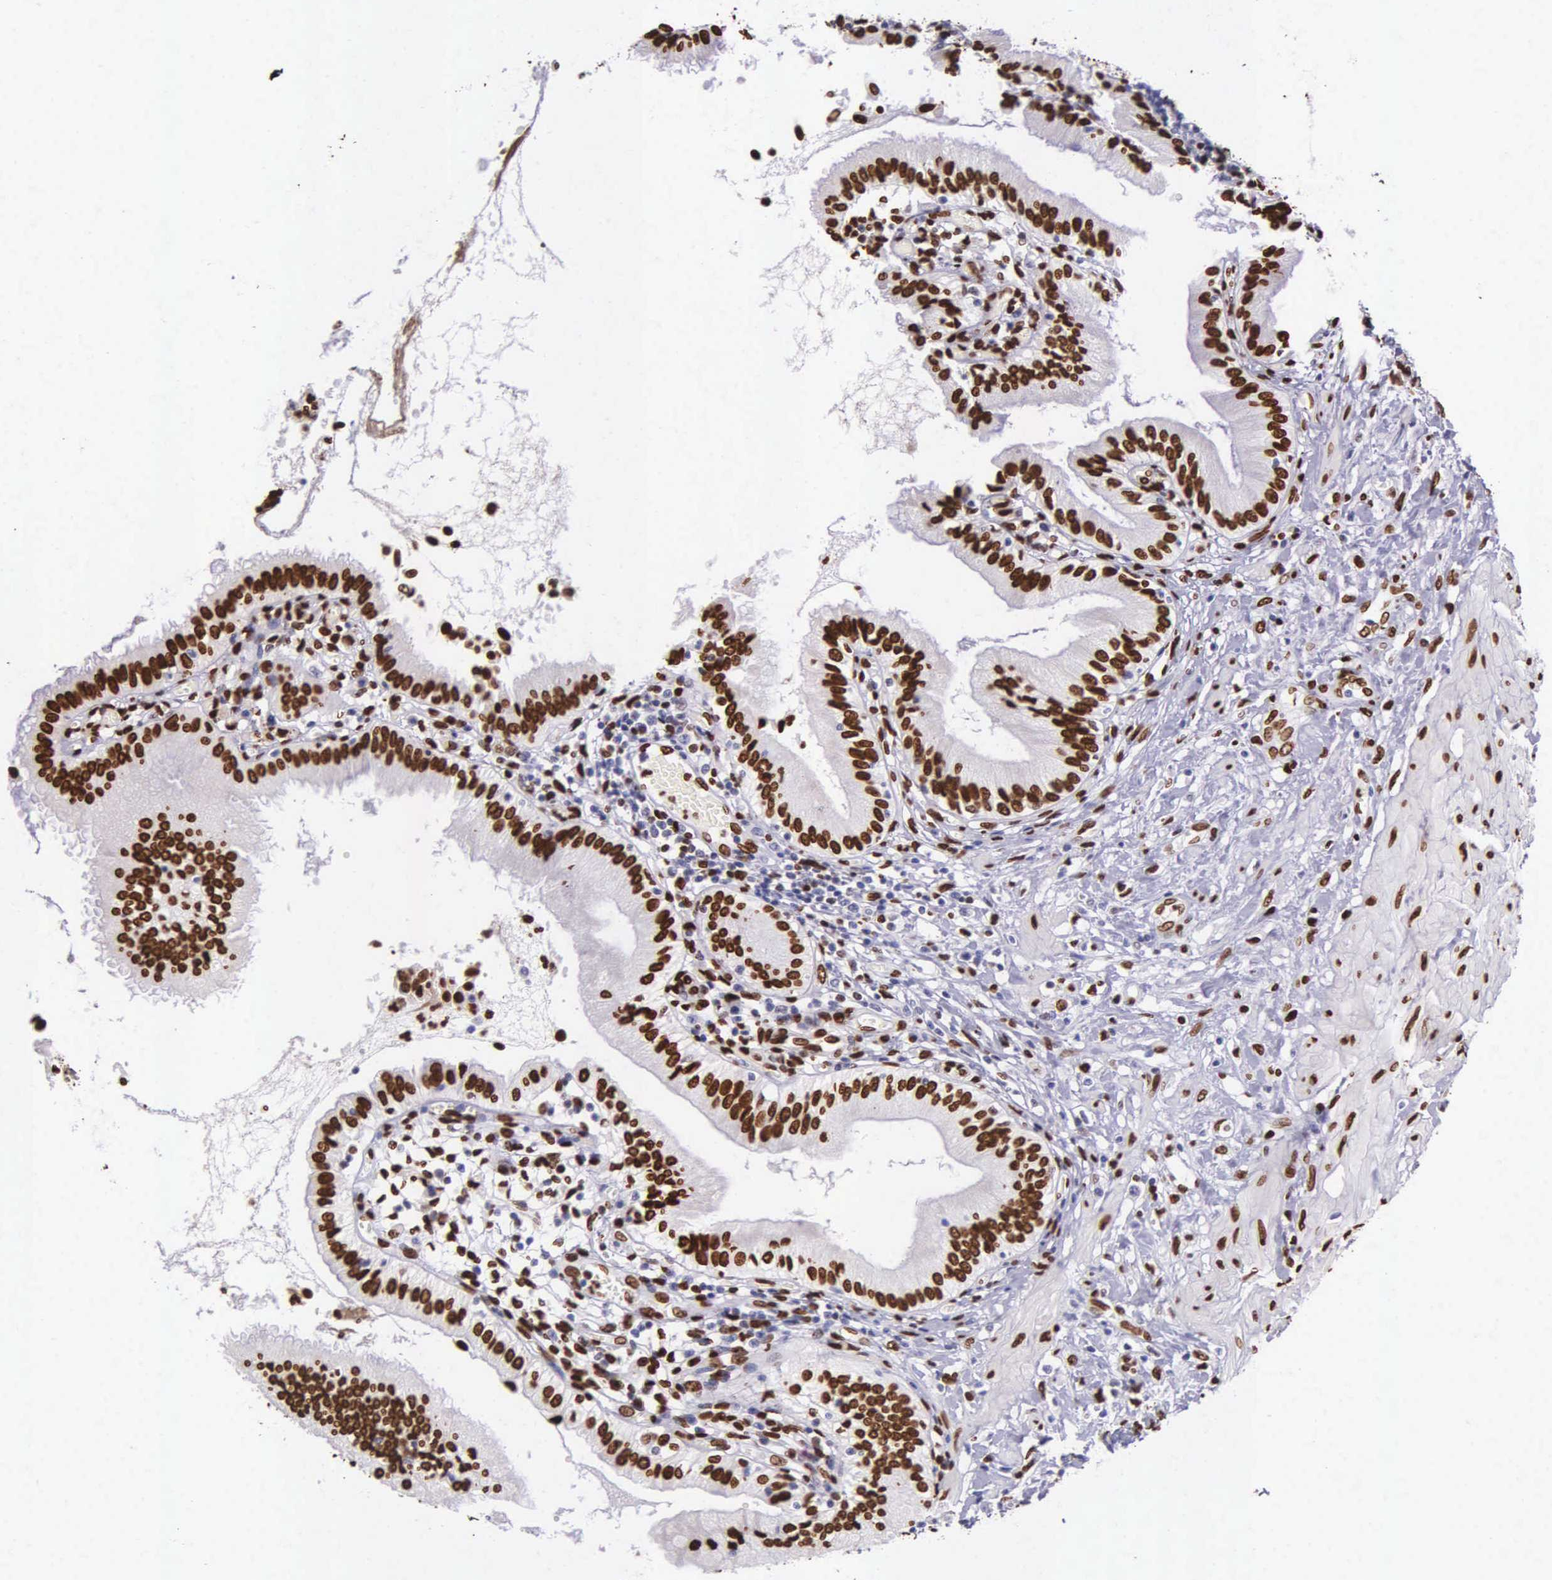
{"staining": {"intensity": "strong", "quantity": ">75%", "location": "nuclear"}, "tissue": "gallbladder", "cell_type": "Glandular cells", "image_type": "normal", "snomed": [{"axis": "morphology", "description": "Normal tissue, NOS"}, {"axis": "topography", "description": "Gallbladder"}], "caption": "DAB (3,3'-diaminobenzidine) immunohistochemical staining of normal human gallbladder reveals strong nuclear protein staining in about >75% of glandular cells. The protein is shown in brown color, while the nuclei are stained blue.", "gene": "H1", "patient": {"sex": "male", "age": 58}}